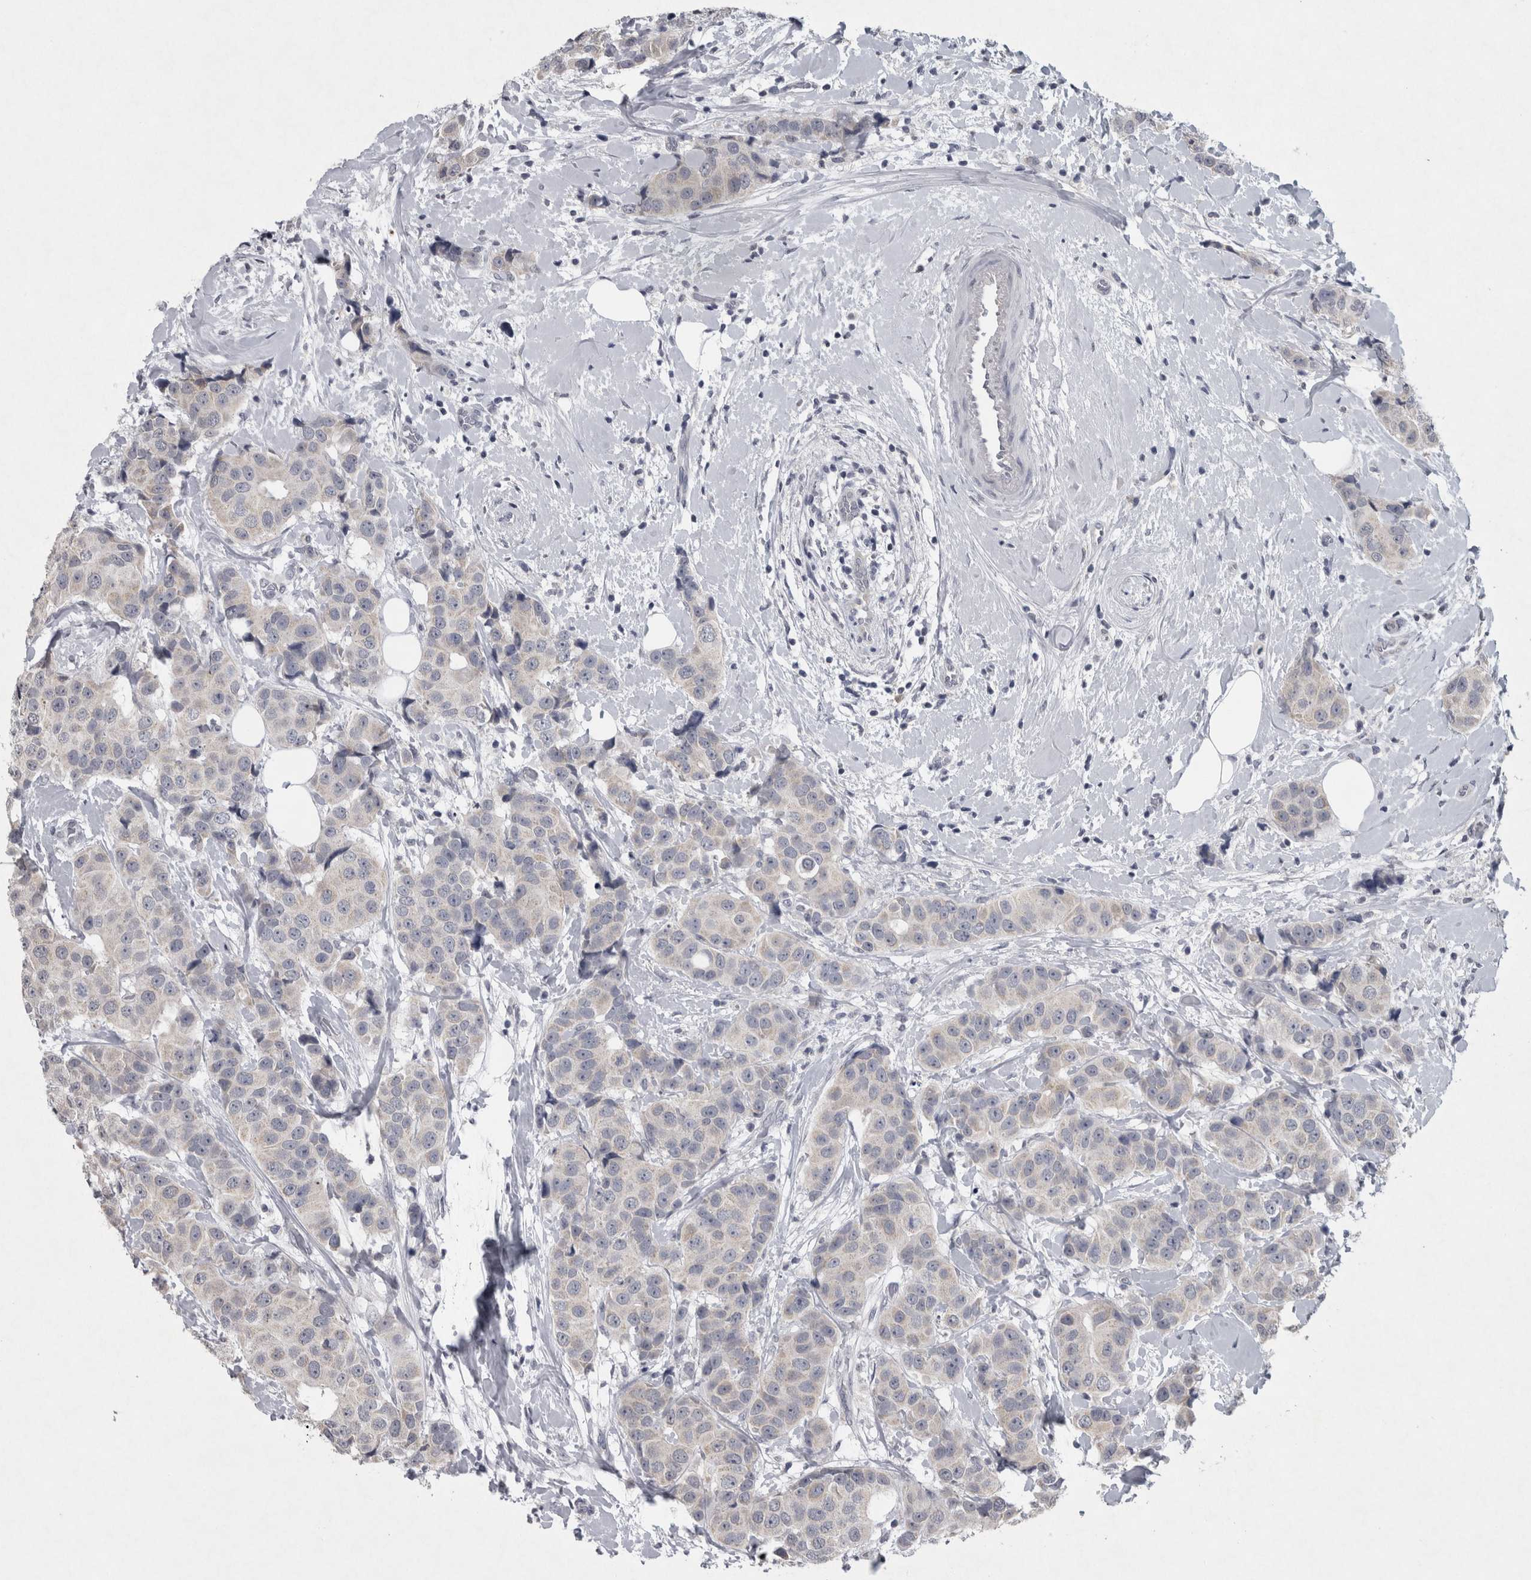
{"staining": {"intensity": "weak", "quantity": "<25%", "location": "cytoplasmic/membranous"}, "tissue": "breast cancer", "cell_type": "Tumor cells", "image_type": "cancer", "snomed": [{"axis": "morphology", "description": "Normal tissue, NOS"}, {"axis": "morphology", "description": "Duct carcinoma"}, {"axis": "topography", "description": "Breast"}], "caption": "This is an IHC histopathology image of human breast cancer. There is no expression in tumor cells.", "gene": "WNT7A", "patient": {"sex": "female", "age": 39}}